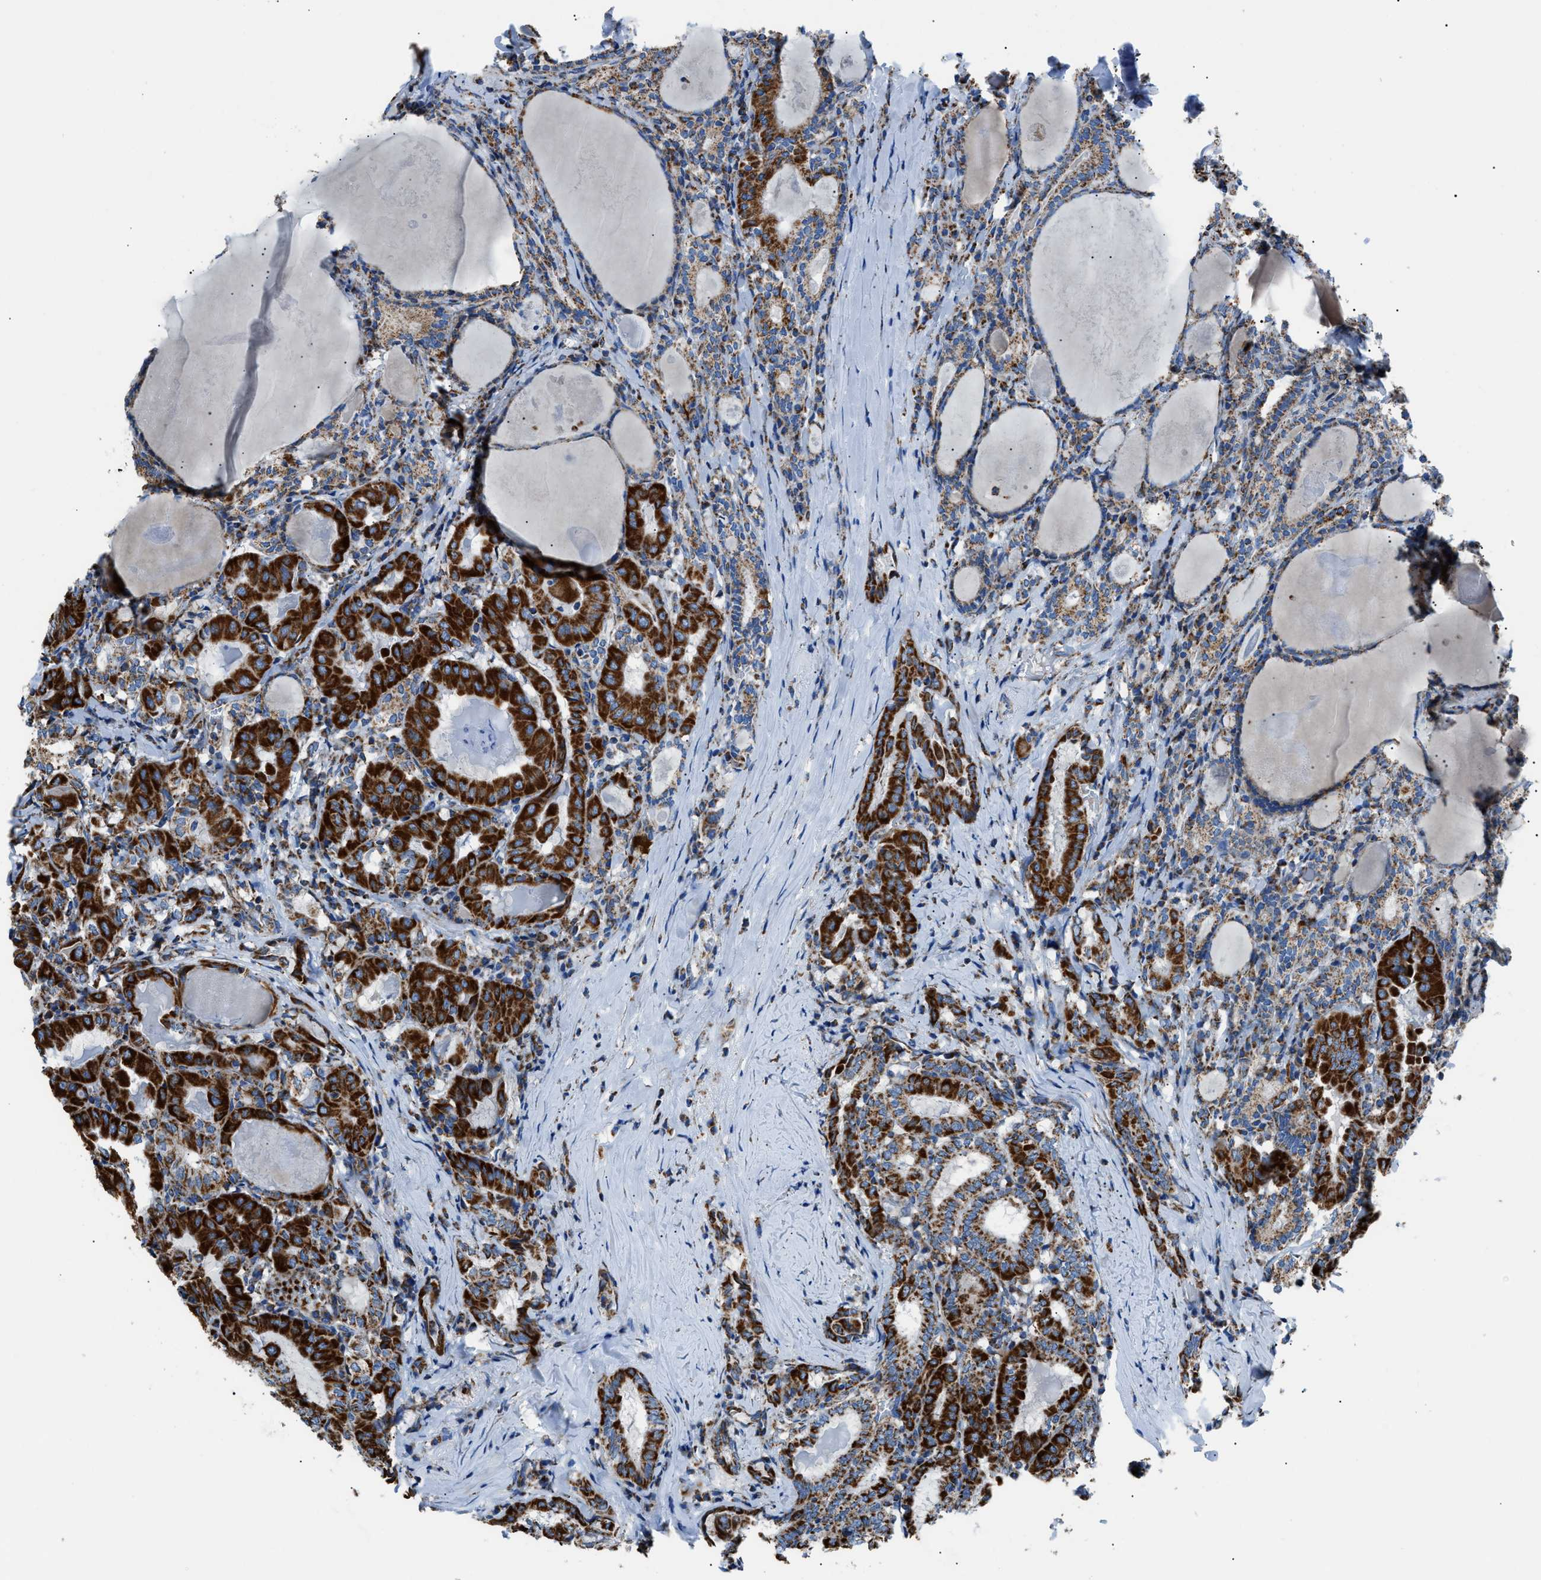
{"staining": {"intensity": "strong", "quantity": ">75%", "location": "cytoplasmic/membranous"}, "tissue": "thyroid cancer", "cell_type": "Tumor cells", "image_type": "cancer", "snomed": [{"axis": "morphology", "description": "Papillary adenocarcinoma, NOS"}, {"axis": "topography", "description": "Thyroid gland"}], "caption": "Thyroid cancer (papillary adenocarcinoma) was stained to show a protein in brown. There is high levels of strong cytoplasmic/membranous staining in about >75% of tumor cells.", "gene": "PHB2", "patient": {"sex": "female", "age": 42}}